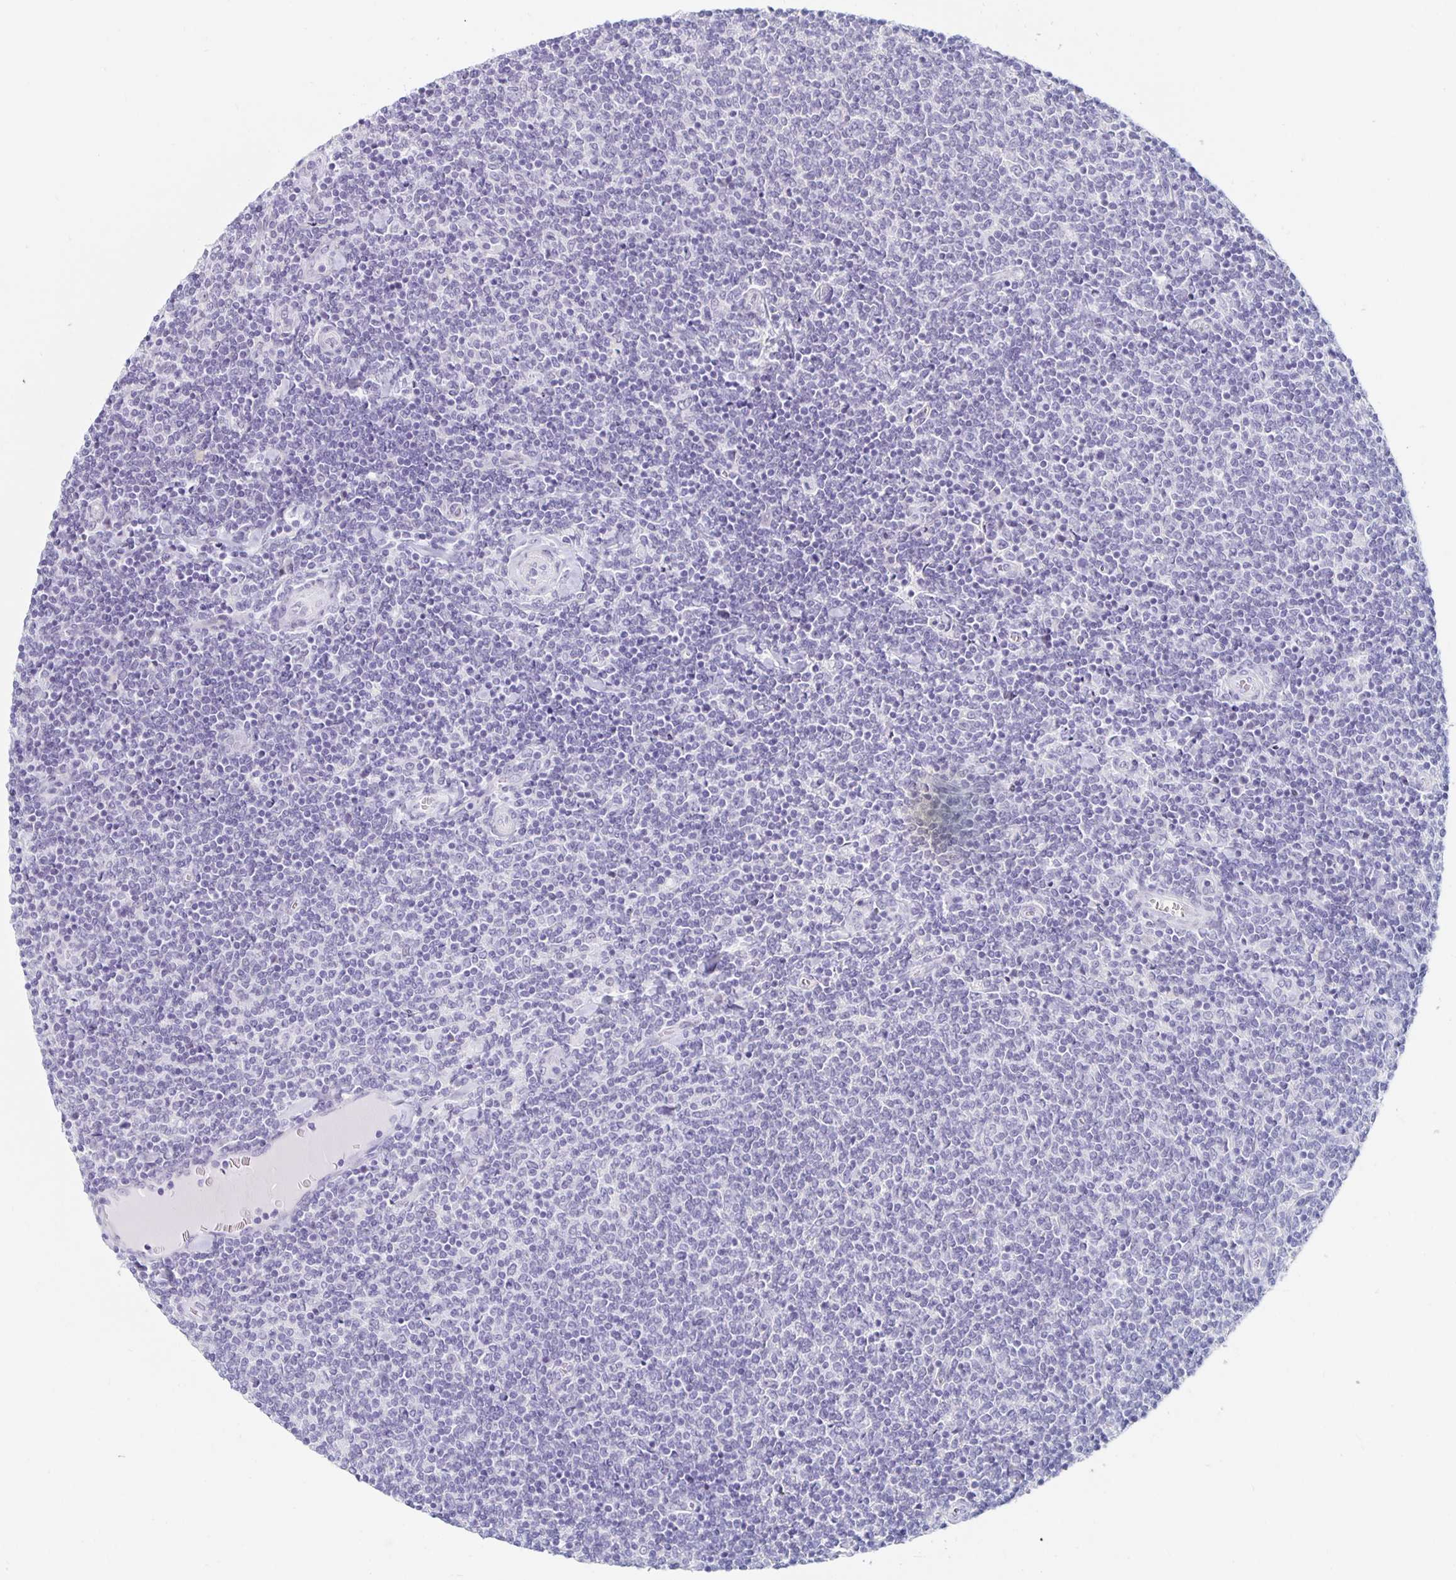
{"staining": {"intensity": "negative", "quantity": "none", "location": "none"}, "tissue": "lymphoma", "cell_type": "Tumor cells", "image_type": "cancer", "snomed": [{"axis": "morphology", "description": "Malignant lymphoma, non-Hodgkin's type, Low grade"}, {"axis": "topography", "description": "Lymph node"}], "caption": "IHC of human low-grade malignant lymphoma, non-Hodgkin's type shows no positivity in tumor cells.", "gene": "KCNQ2", "patient": {"sex": "male", "age": 52}}